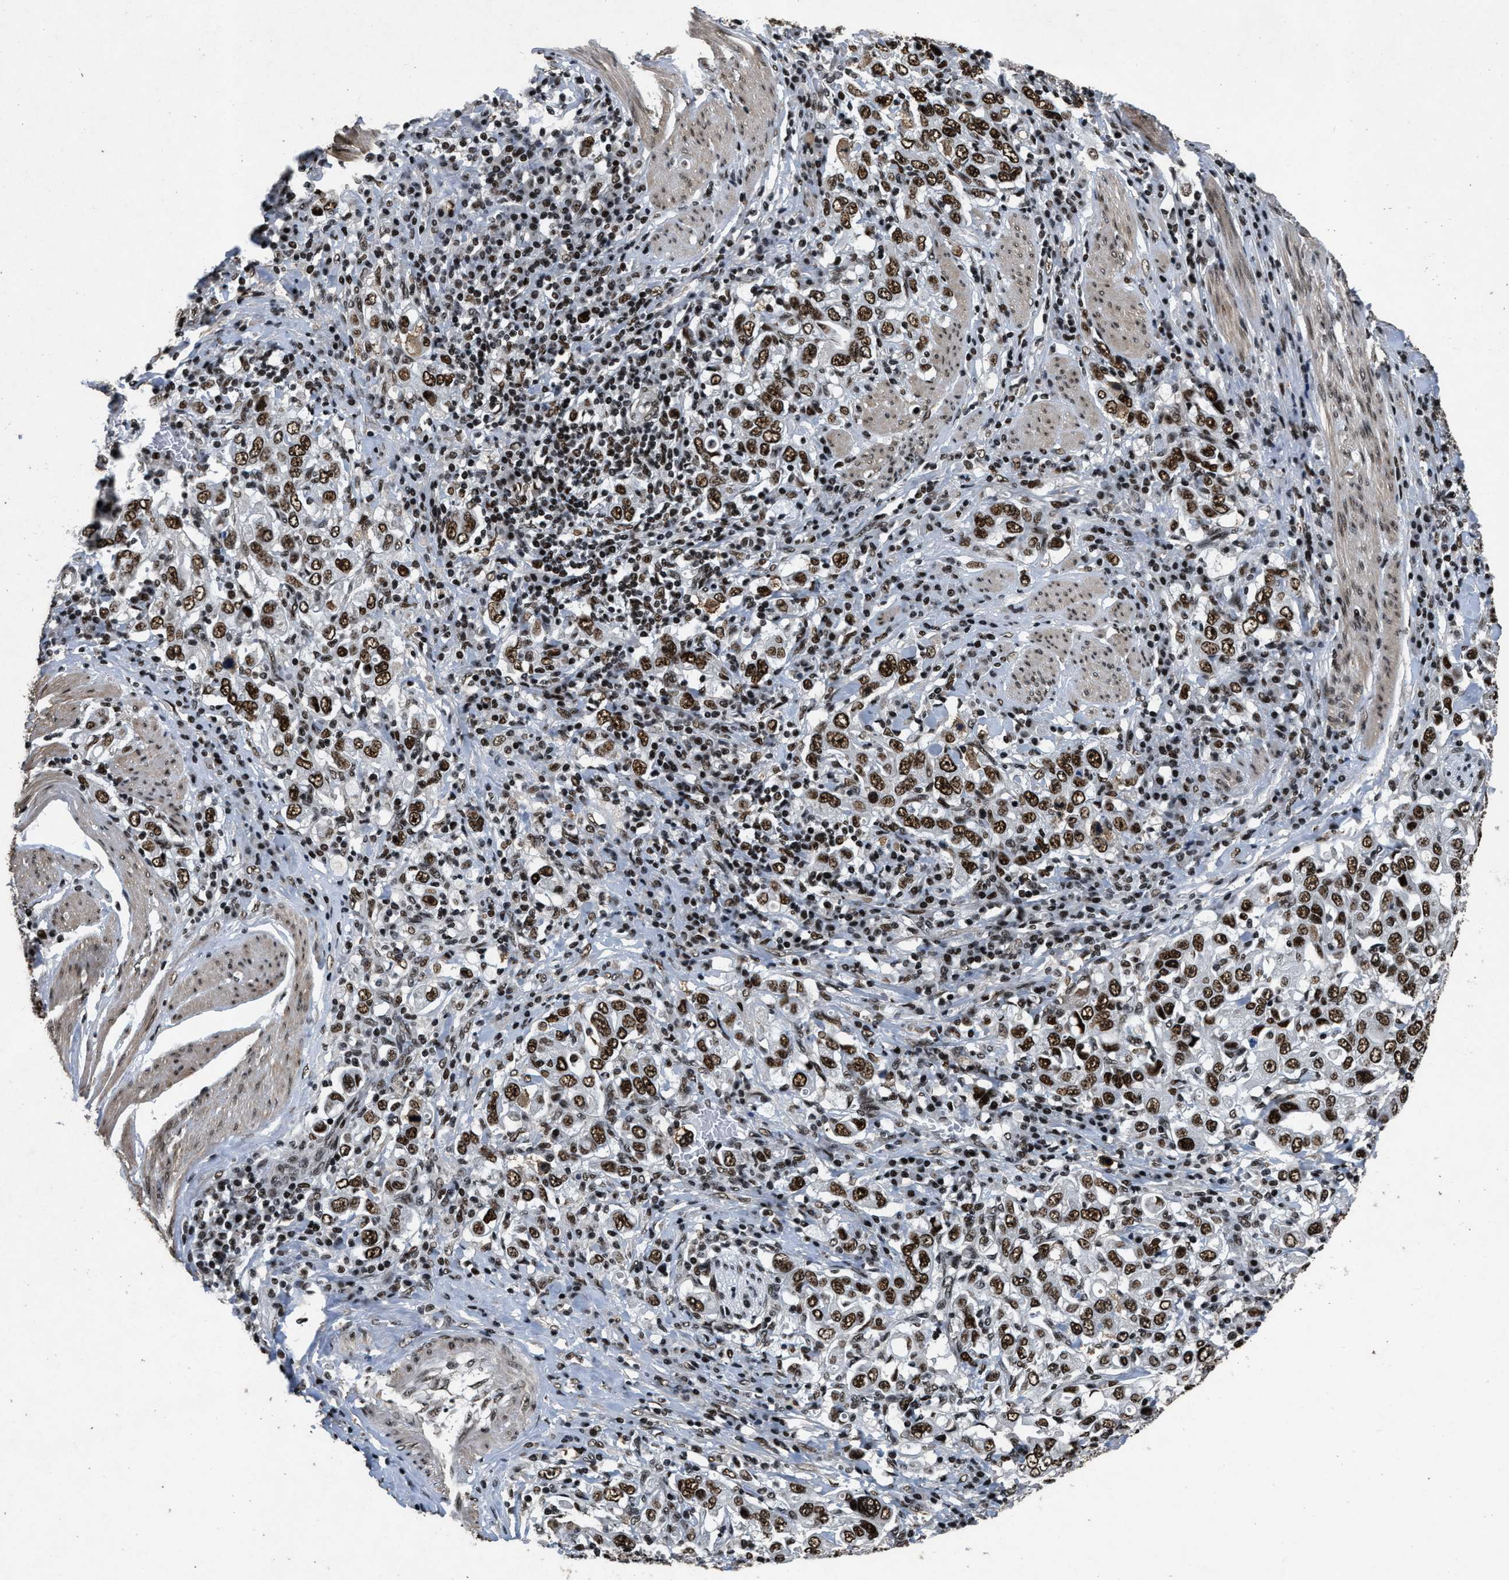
{"staining": {"intensity": "strong", "quantity": ">75%", "location": "nuclear"}, "tissue": "stomach cancer", "cell_type": "Tumor cells", "image_type": "cancer", "snomed": [{"axis": "morphology", "description": "Adenocarcinoma, NOS"}, {"axis": "topography", "description": "Stomach, upper"}], "caption": "This is a micrograph of immunohistochemistry staining of stomach cancer (adenocarcinoma), which shows strong positivity in the nuclear of tumor cells.", "gene": "SMARCB1", "patient": {"sex": "male", "age": 62}}